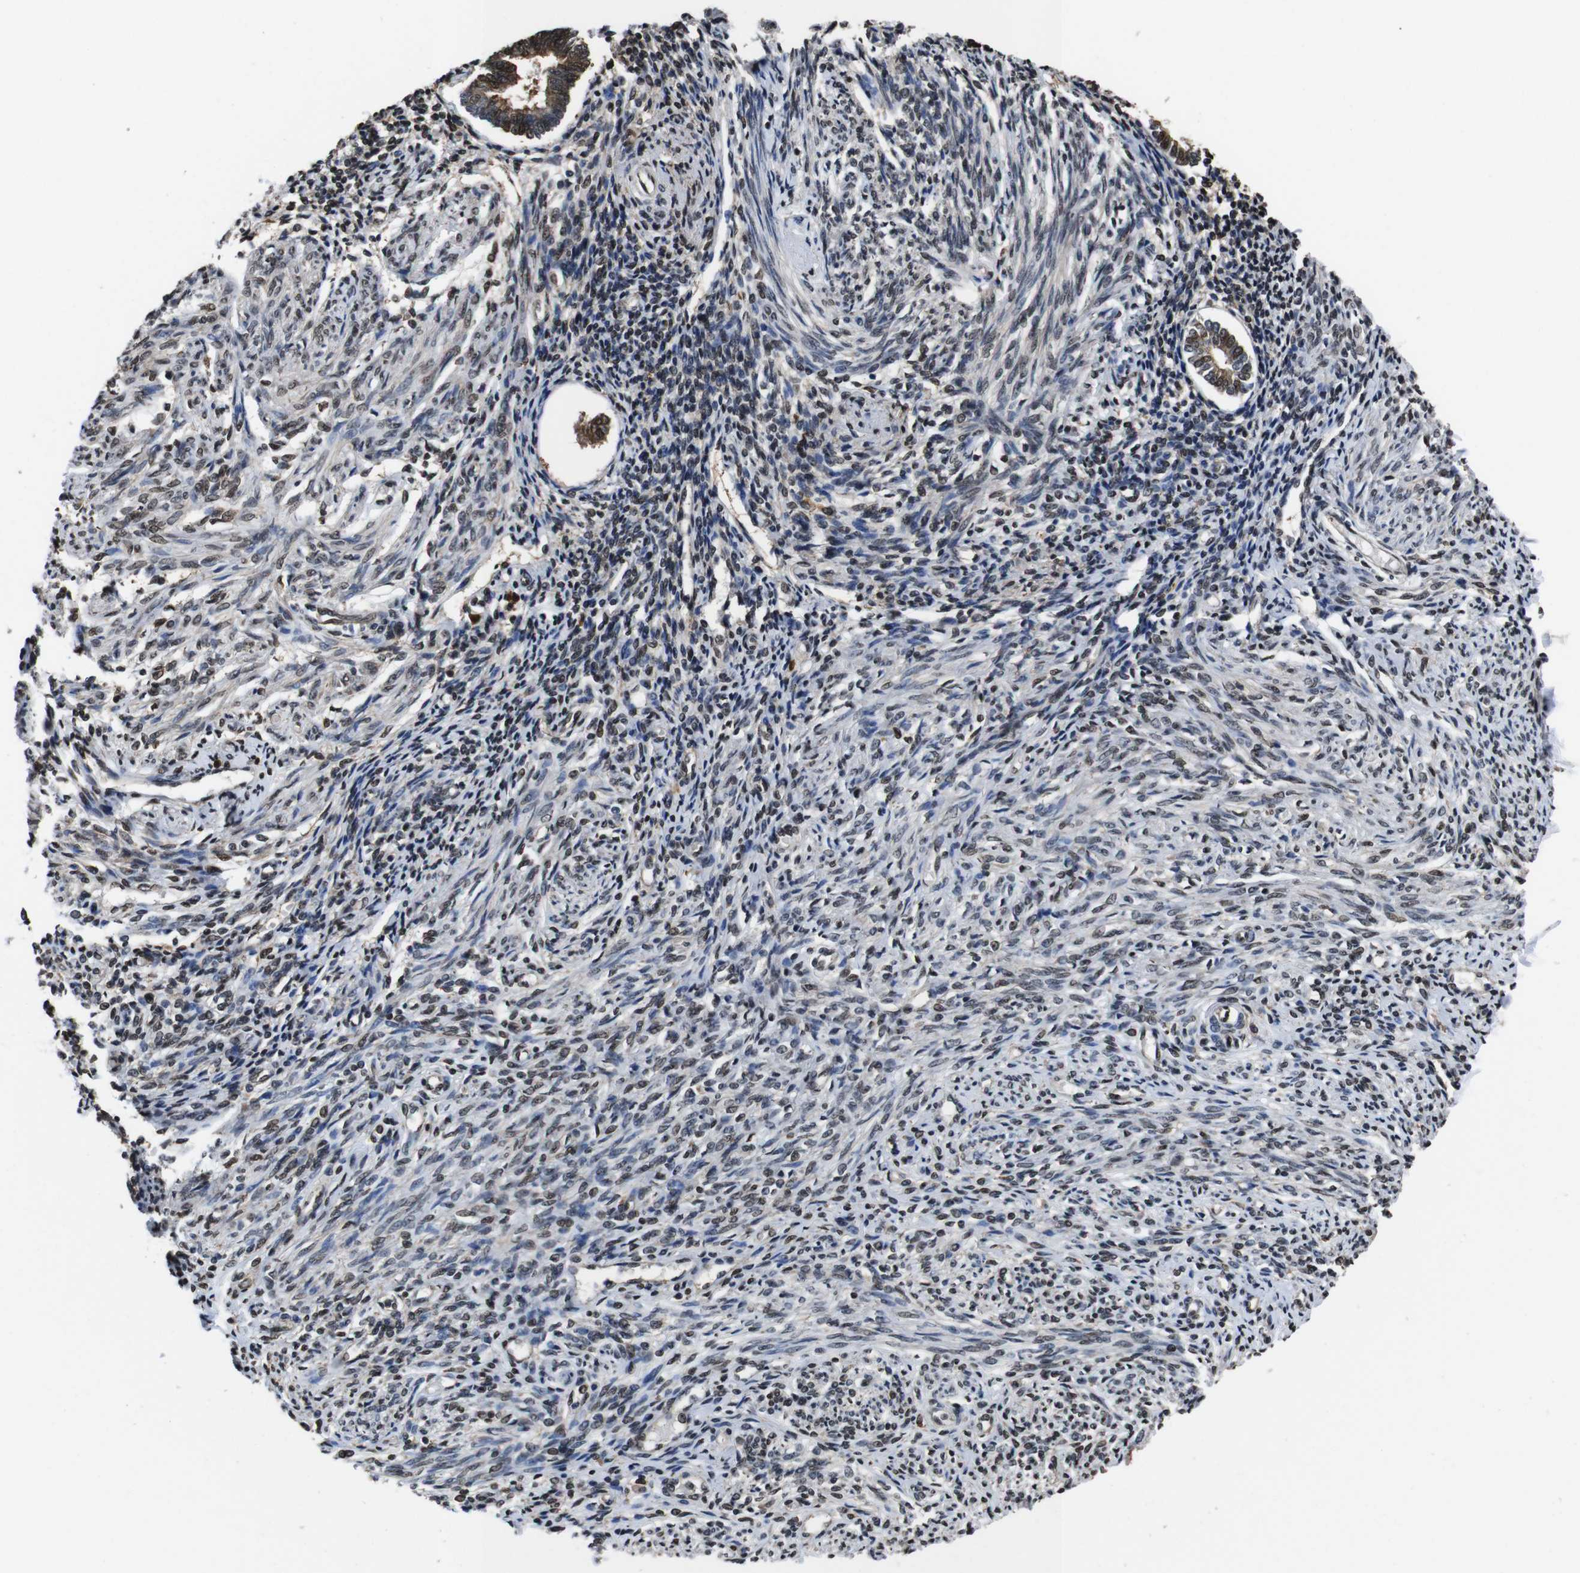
{"staining": {"intensity": "moderate", "quantity": "25%-75%", "location": "cytoplasmic/membranous,nuclear"}, "tissue": "endometrium", "cell_type": "Cells in endometrial stroma", "image_type": "normal", "snomed": [{"axis": "morphology", "description": "Normal tissue, NOS"}, {"axis": "topography", "description": "Endometrium"}], "caption": "Normal endometrium demonstrates moderate cytoplasmic/membranous,nuclear expression in approximately 25%-75% of cells in endometrial stroma.", "gene": "VCP", "patient": {"sex": "female", "age": 71}}